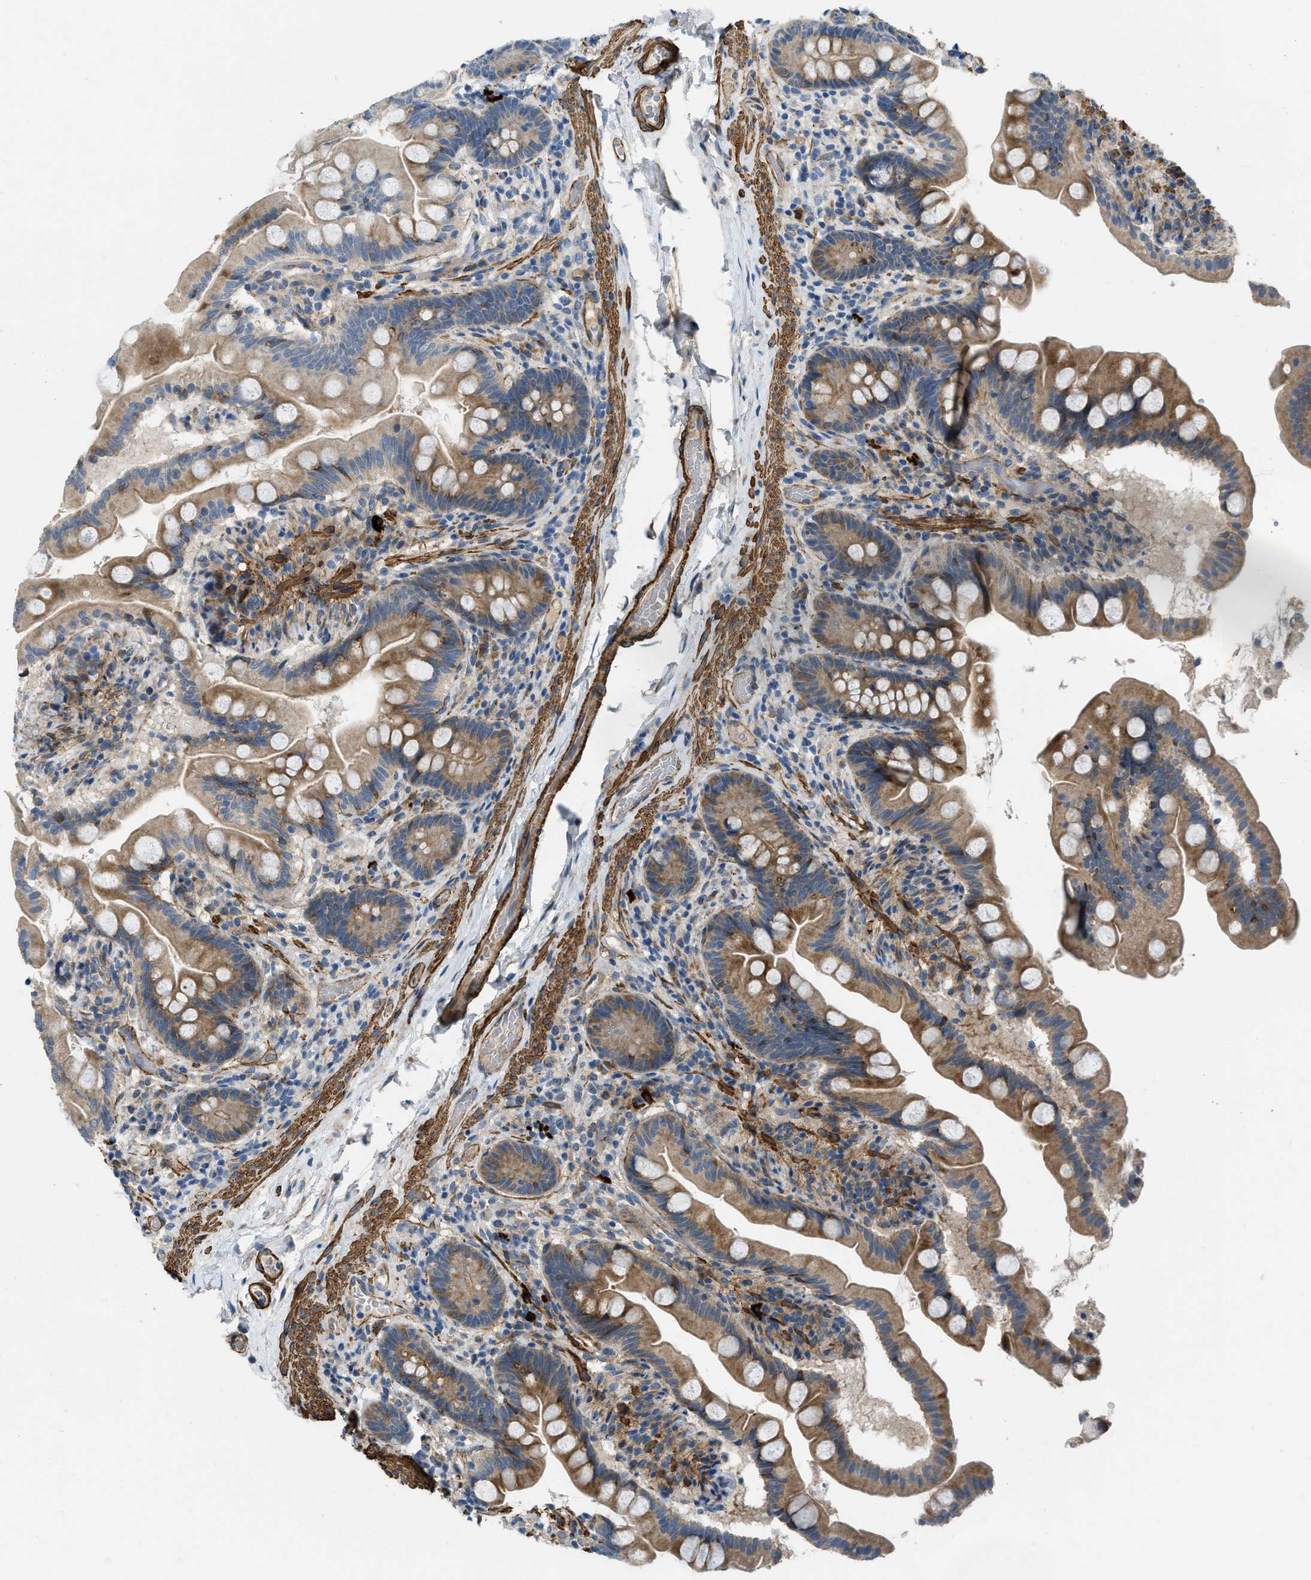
{"staining": {"intensity": "moderate", "quantity": ">75%", "location": "cytoplasmic/membranous"}, "tissue": "small intestine", "cell_type": "Glandular cells", "image_type": "normal", "snomed": [{"axis": "morphology", "description": "Normal tissue, NOS"}, {"axis": "topography", "description": "Small intestine"}], "caption": "Immunohistochemistry of benign human small intestine displays medium levels of moderate cytoplasmic/membranous staining in approximately >75% of glandular cells. (DAB IHC with brightfield microscopy, high magnification).", "gene": "BMPR1A", "patient": {"sex": "female", "age": 56}}